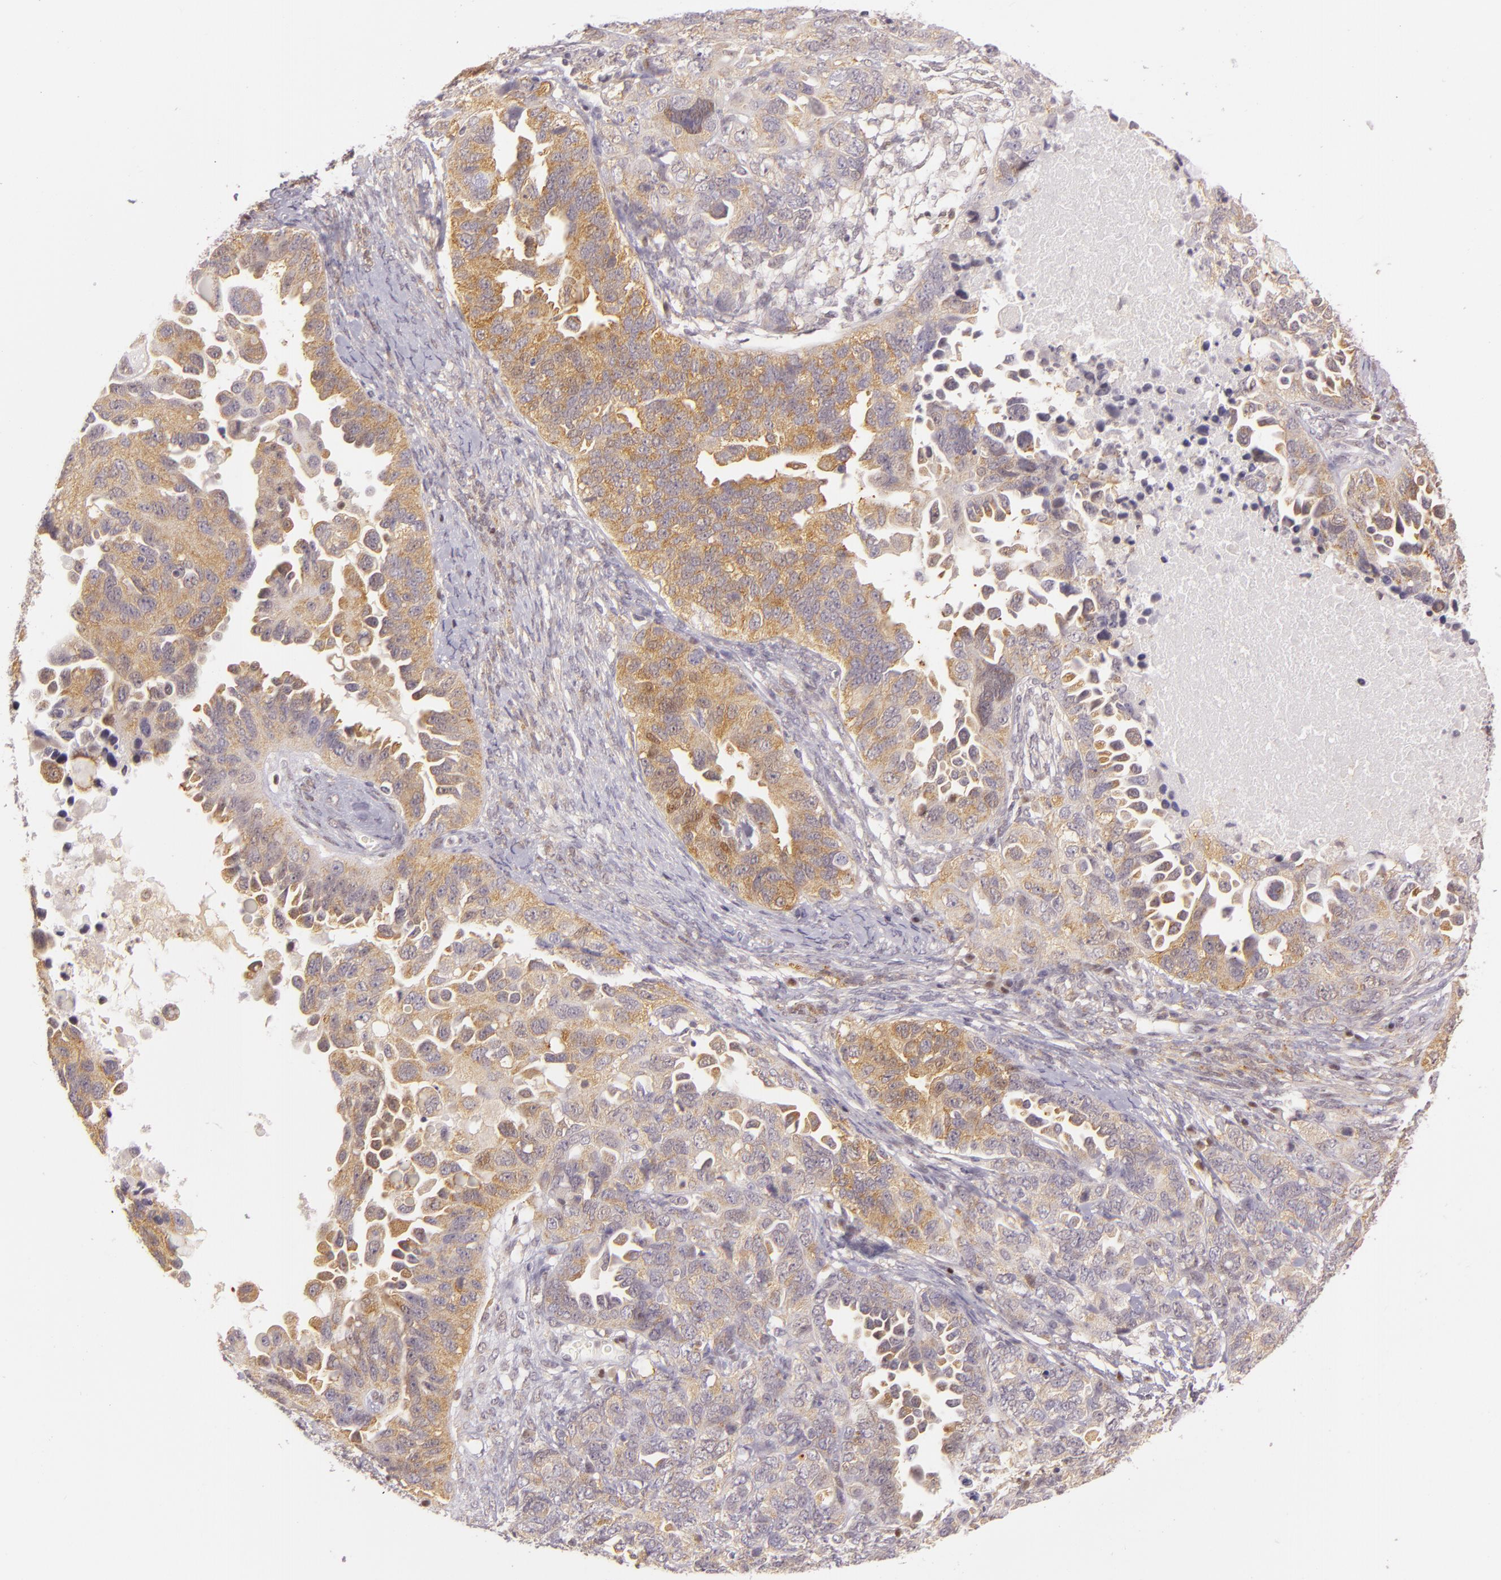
{"staining": {"intensity": "weak", "quantity": "25%-75%", "location": "cytoplasmic/membranous"}, "tissue": "ovarian cancer", "cell_type": "Tumor cells", "image_type": "cancer", "snomed": [{"axis": "morphology", "description": "Cystadenocarcinoma, serous, NOS"}, {"axis": "topography", "description": "Ovary"}], "caption": "The immunohistochemical stain highlights weak cytoplasmic/membranous staining in tumor cells of ovarian cancer tissue.", "gene": "IMPDH1", "patient": {"sex": "female", "age": 82}}